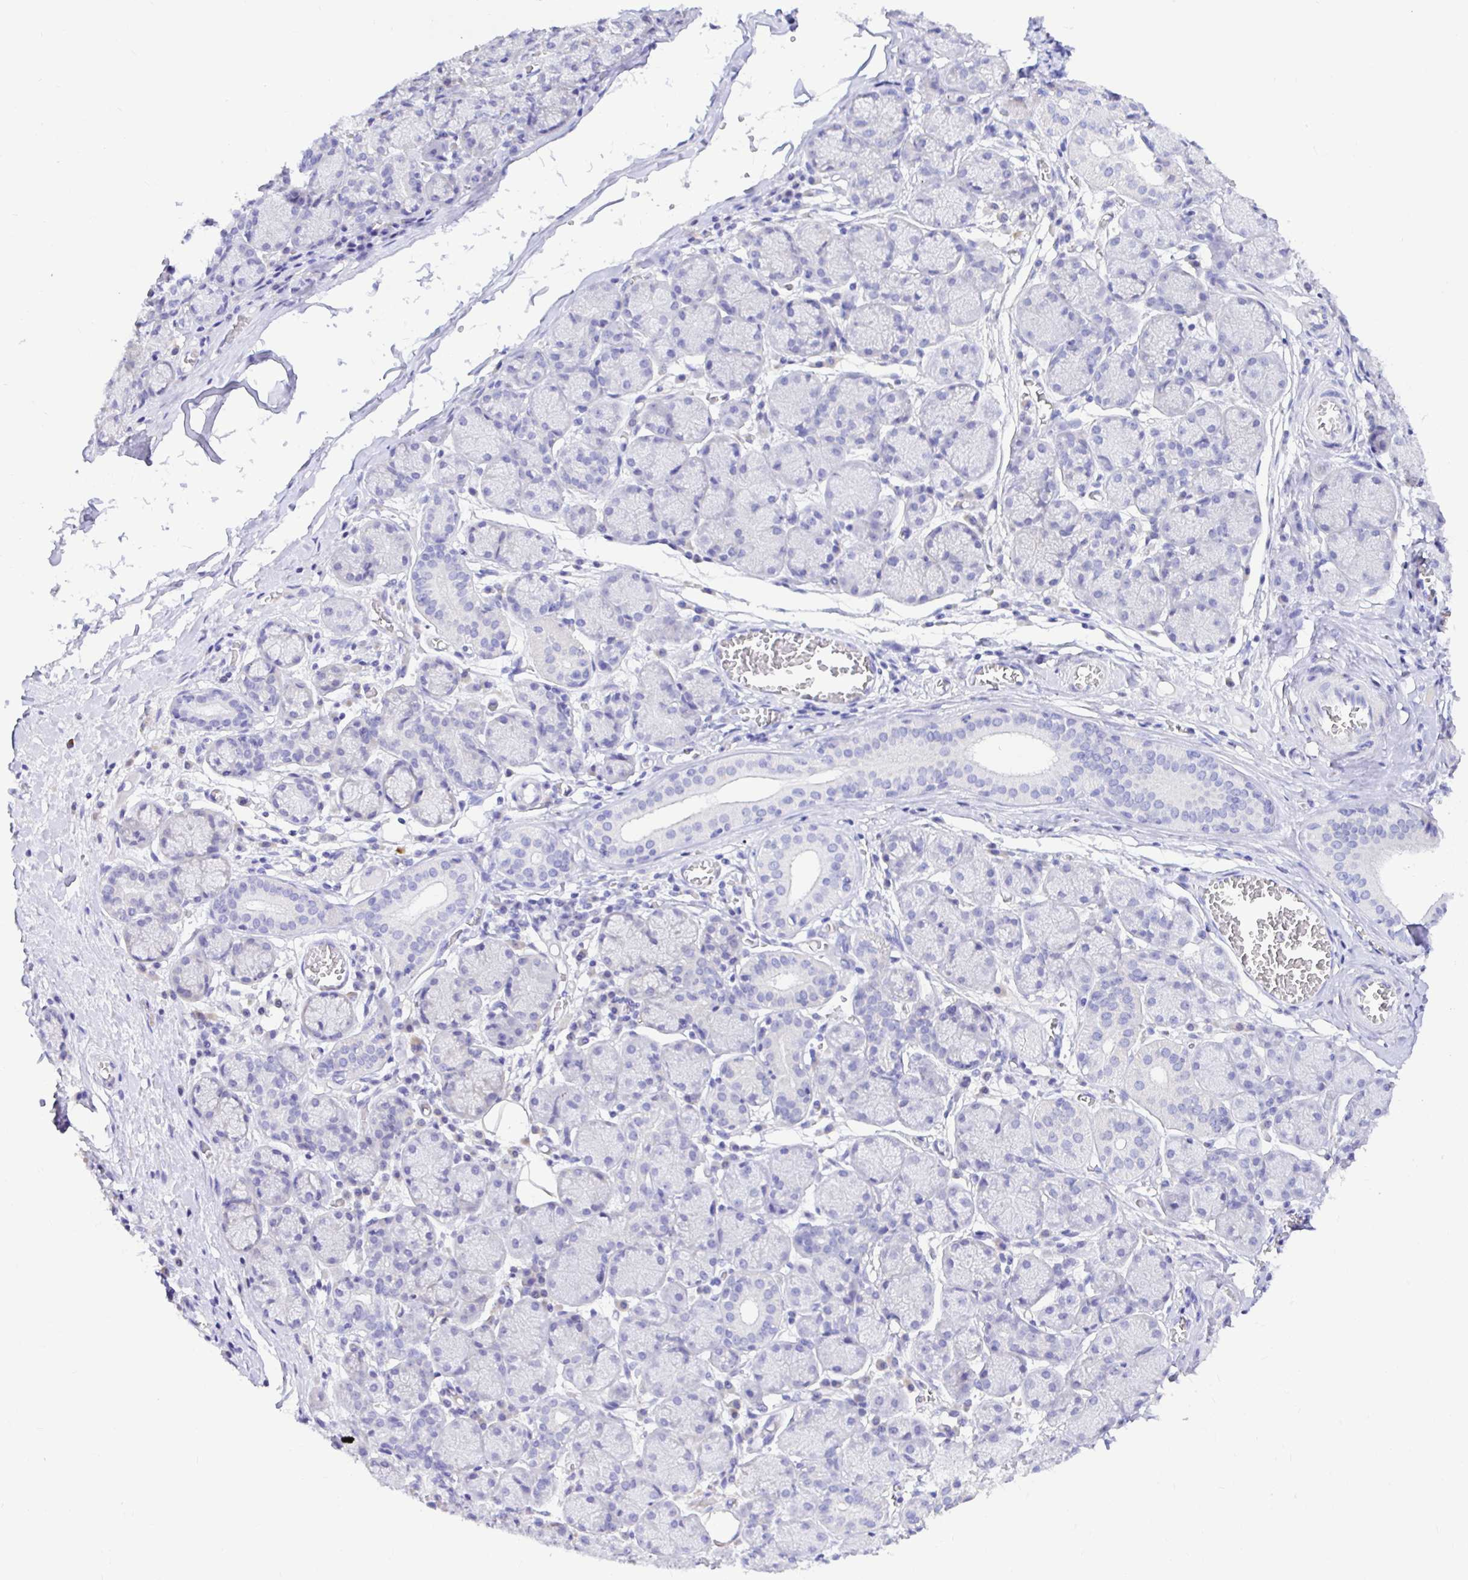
{"staining": {"intensity": "negative", "quantity": "none", "location": "none"}, "tissue": "salivary gland", "cell_type": "Glandular cells", "image_type": "normal", "snomed": [{"axis": "morphology", "description": "Normal tissue, NOS"}, {"axis": "topography", "description": "Salivary gland"}], "caption": "This is an immunohistochemistry micrograph of normal salivary gland. There is no expression in glandular cells.", "gene": "BACE2", "patient": {"sex": "female", "age": 24}}